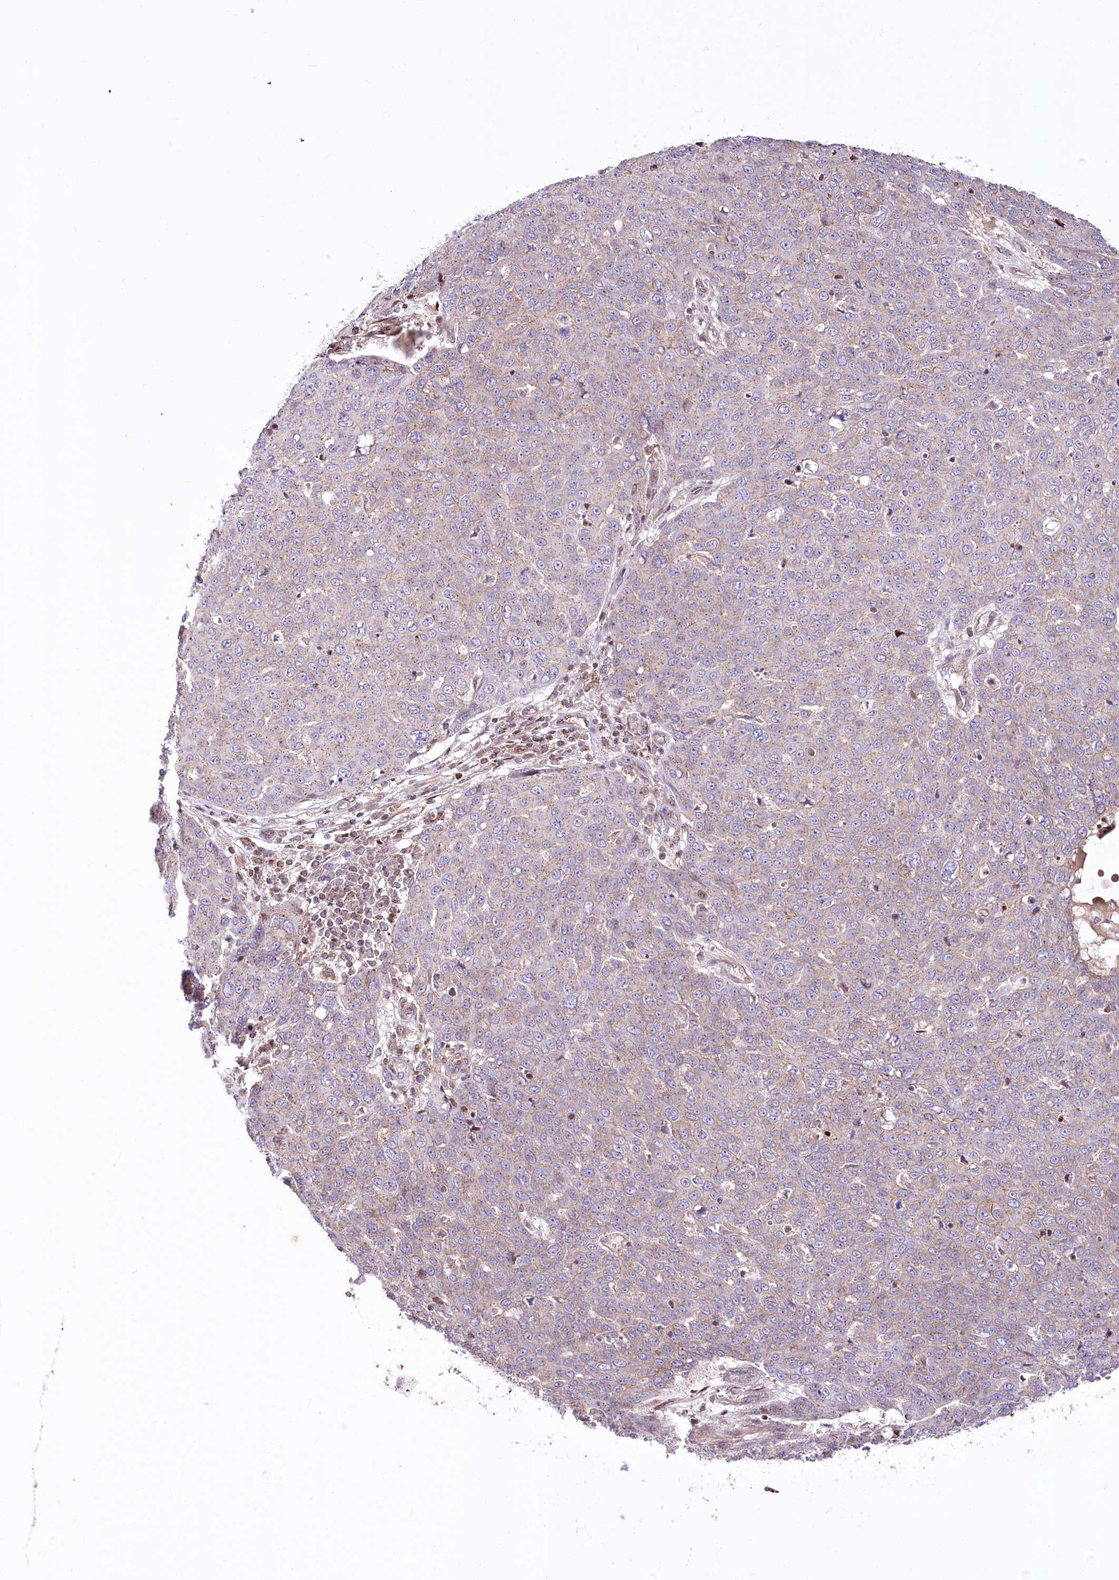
{"staining": {"intensity": "weak", "quantity": "25%-75%", "location": "cytoplasmic/membranous"}, "tissue": "skin cancer", "cell_type": "Tumor cells", "image_type": "cancer", "snomed": [{"axis": "morphology", "description": "Squamous cell carcinoma, NOS"}, {"axis": "topography", "description": "Skin"}], "caption": "High-magnification brightfield microscopy of skin squamous cell carcinoma stained with DAB (brown) and counterstained with hematoxylin (blue). tumor cells exhibit weak cytoplasmic/membranous positivity is appreciated in about25%-75% of cells.", "gene": "ZFYVE27", "patient": {"sex": "male", "age": 71}}